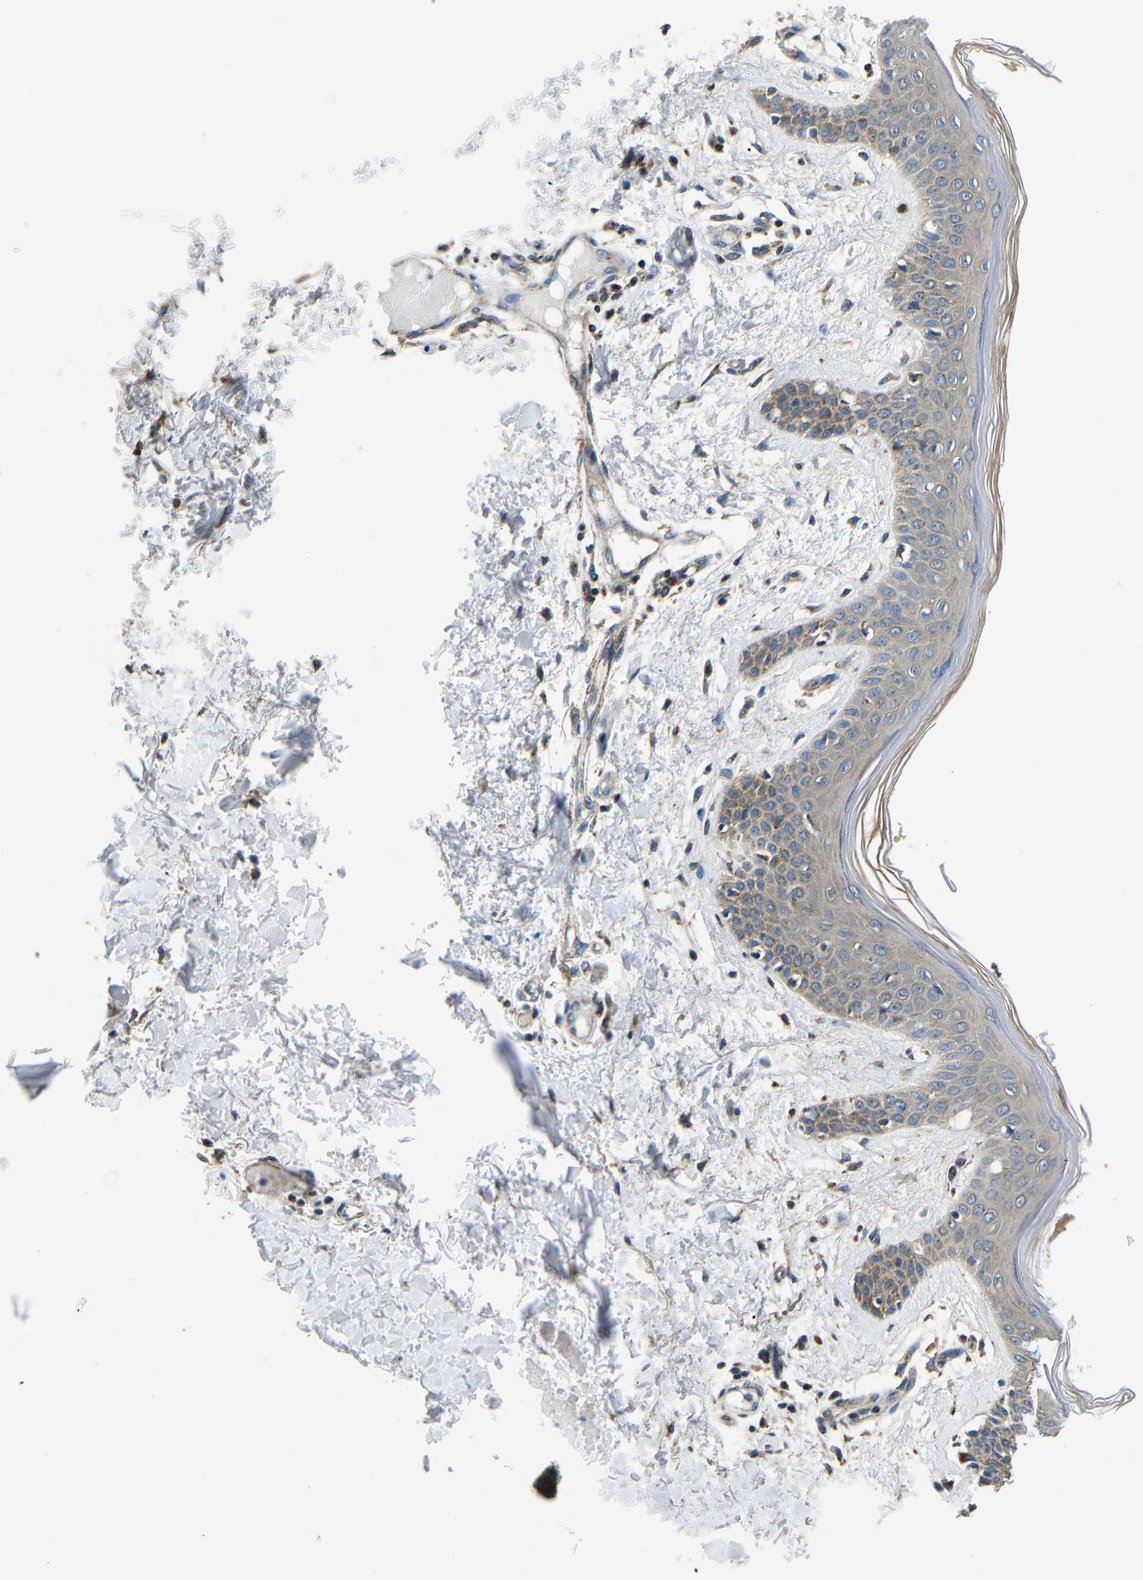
{"staining": {"intensity": "weak", "quantity": ">75%", "location": "cytoplasmic/membranous"}, "tissue": "skin", "cell_type": "Fibroblasts", "image_type": "normal", "snomed": [{"axis": "morphology", "description": "Normal tissue, NOS"}, {"axis": "topography", "description": "Skin"}], "caption": "Skin was stained to show a protein in brown. There is low levels of weak cytoplasmic/membranous positivity in approximately >75% of fibroblasts. The staining was performed using DAB (3,3'-diaminobenzidine), with brown indicating positive protein expression. Nuclei are stained blue with hematoxylin.", "gene": "NETO2", "patient": {"sex": "male", "age": 53}}